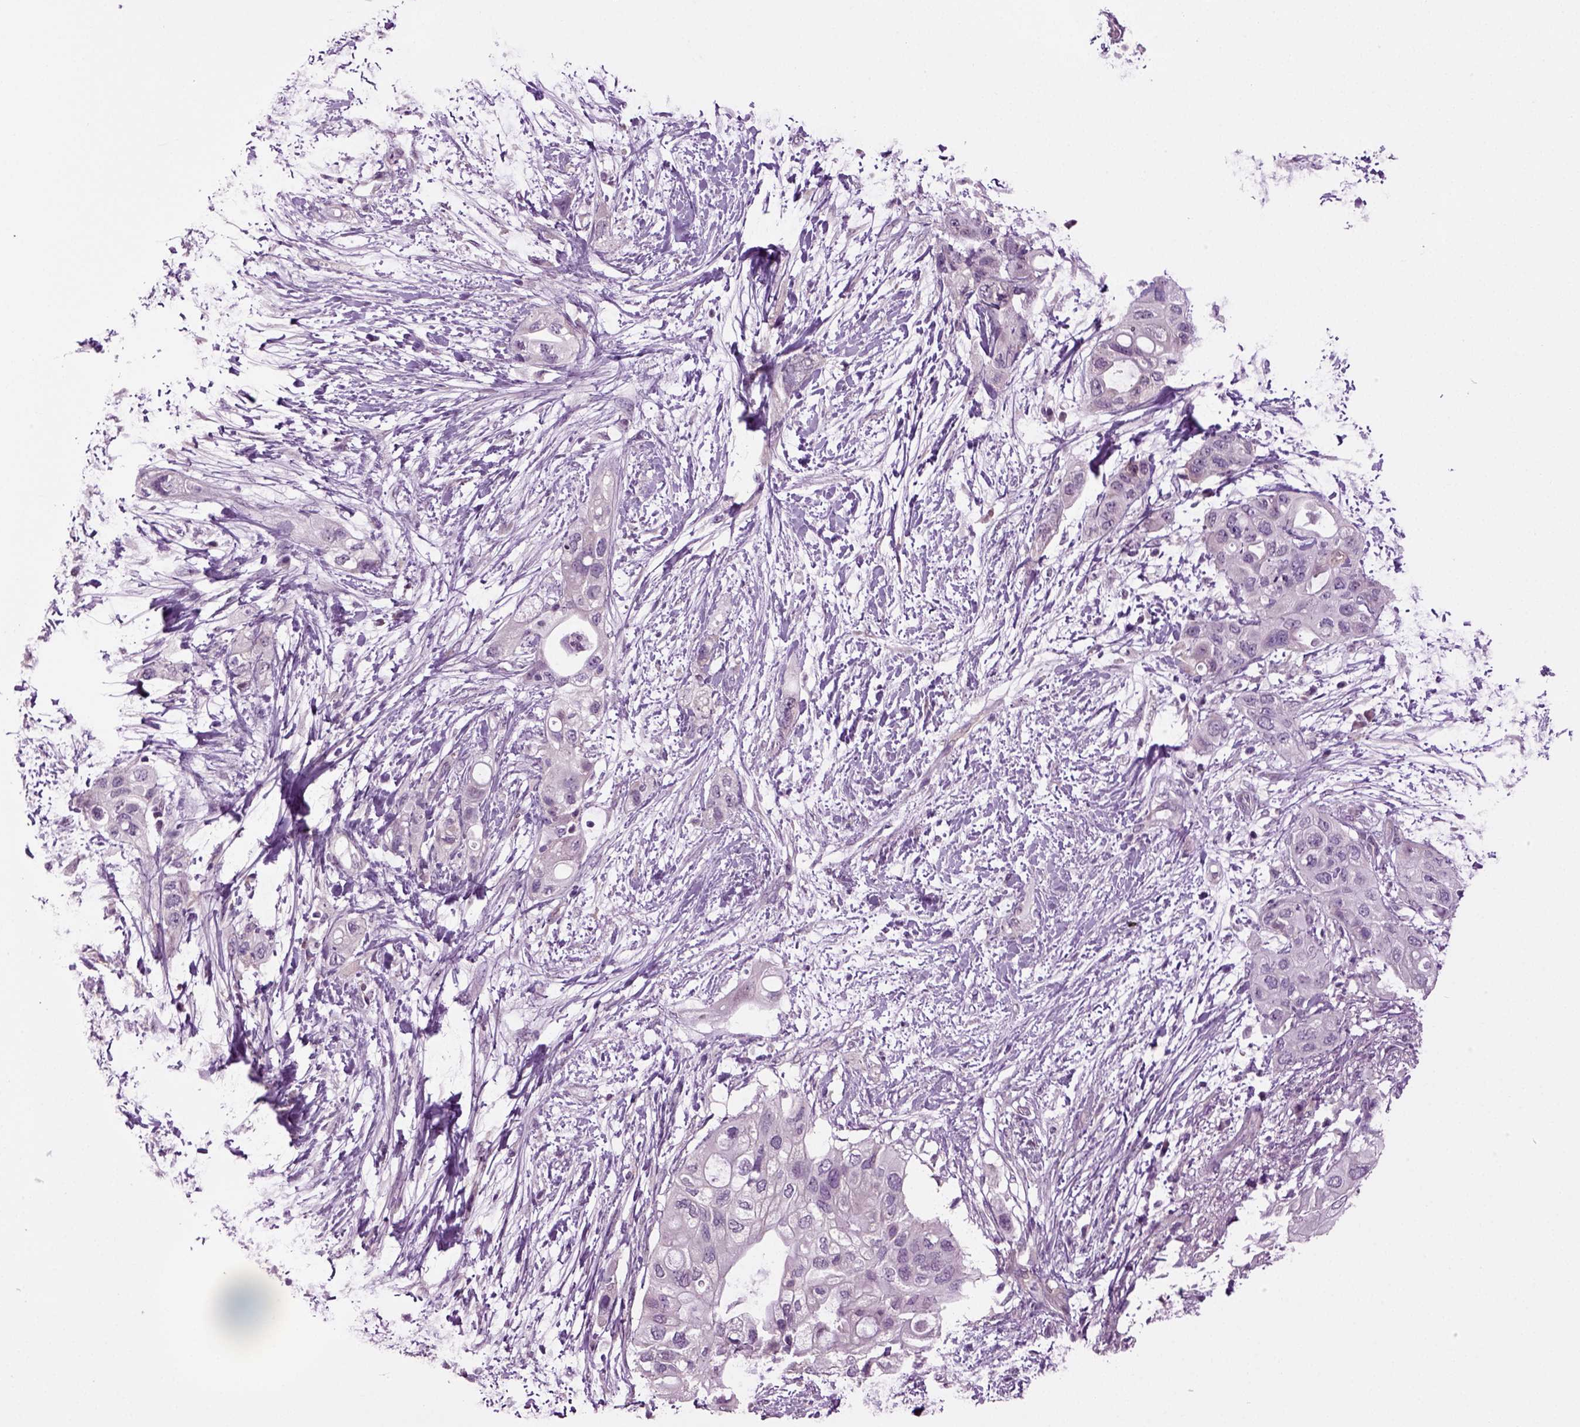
{"staining": {"intensity": "negative", "quantity": "none", "location": "none"}, "tissue": "pancreatic cancer", "cell_type": "Tumor cells", "image_type": "cancer", "snomed": [{"axis": "morphology", "description": "Adenocarcinoma, NOS"}, {"axis": "topography", "description": "Pancreas"}], "caption": "Tumor cells show no significant protein staining in pancreatic cancer (adenocarcinoma).", "gene": "PLCH2", "patient": {"sex": "female", "age": 72}}